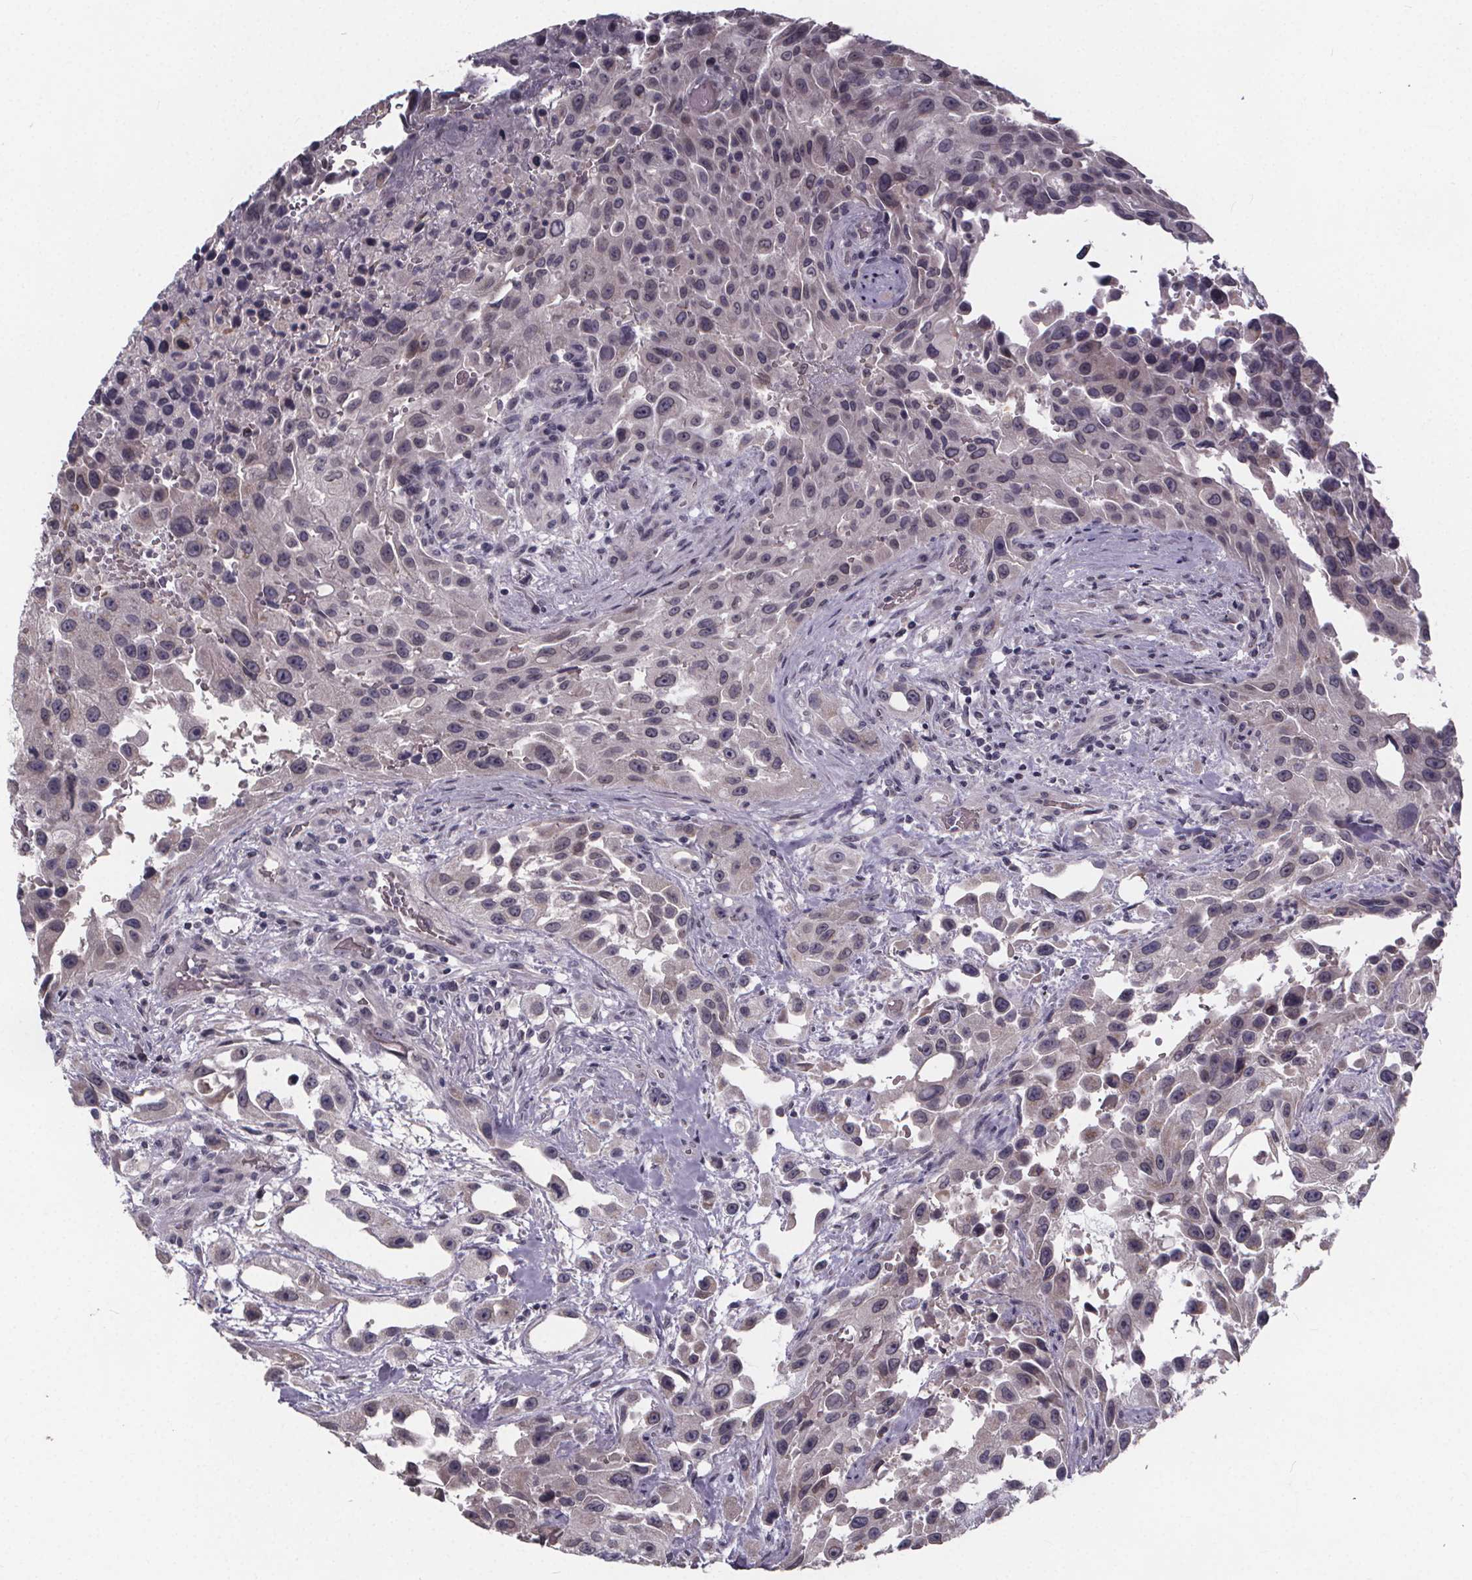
{"staining": {"intensity": "weak", "quantity": "<25%", "location": "cytoplasmic/membranous"}, "tissue": "urothelial cancer", "cell_type": "Tumor cells", "image_type": "cancer", "snomed": [{"axis": "morphology", "description": "Urothelial carcinoma, High grade"}, {"axis": "topography", "description": "Urinary bladder"}], "caption": "Immunohistochemical staining of human urothelial cancer demonstrates no significant expression in tumor cells.", "gene": "FAM181B", "patient": {"sex": "male", "age": 79}}